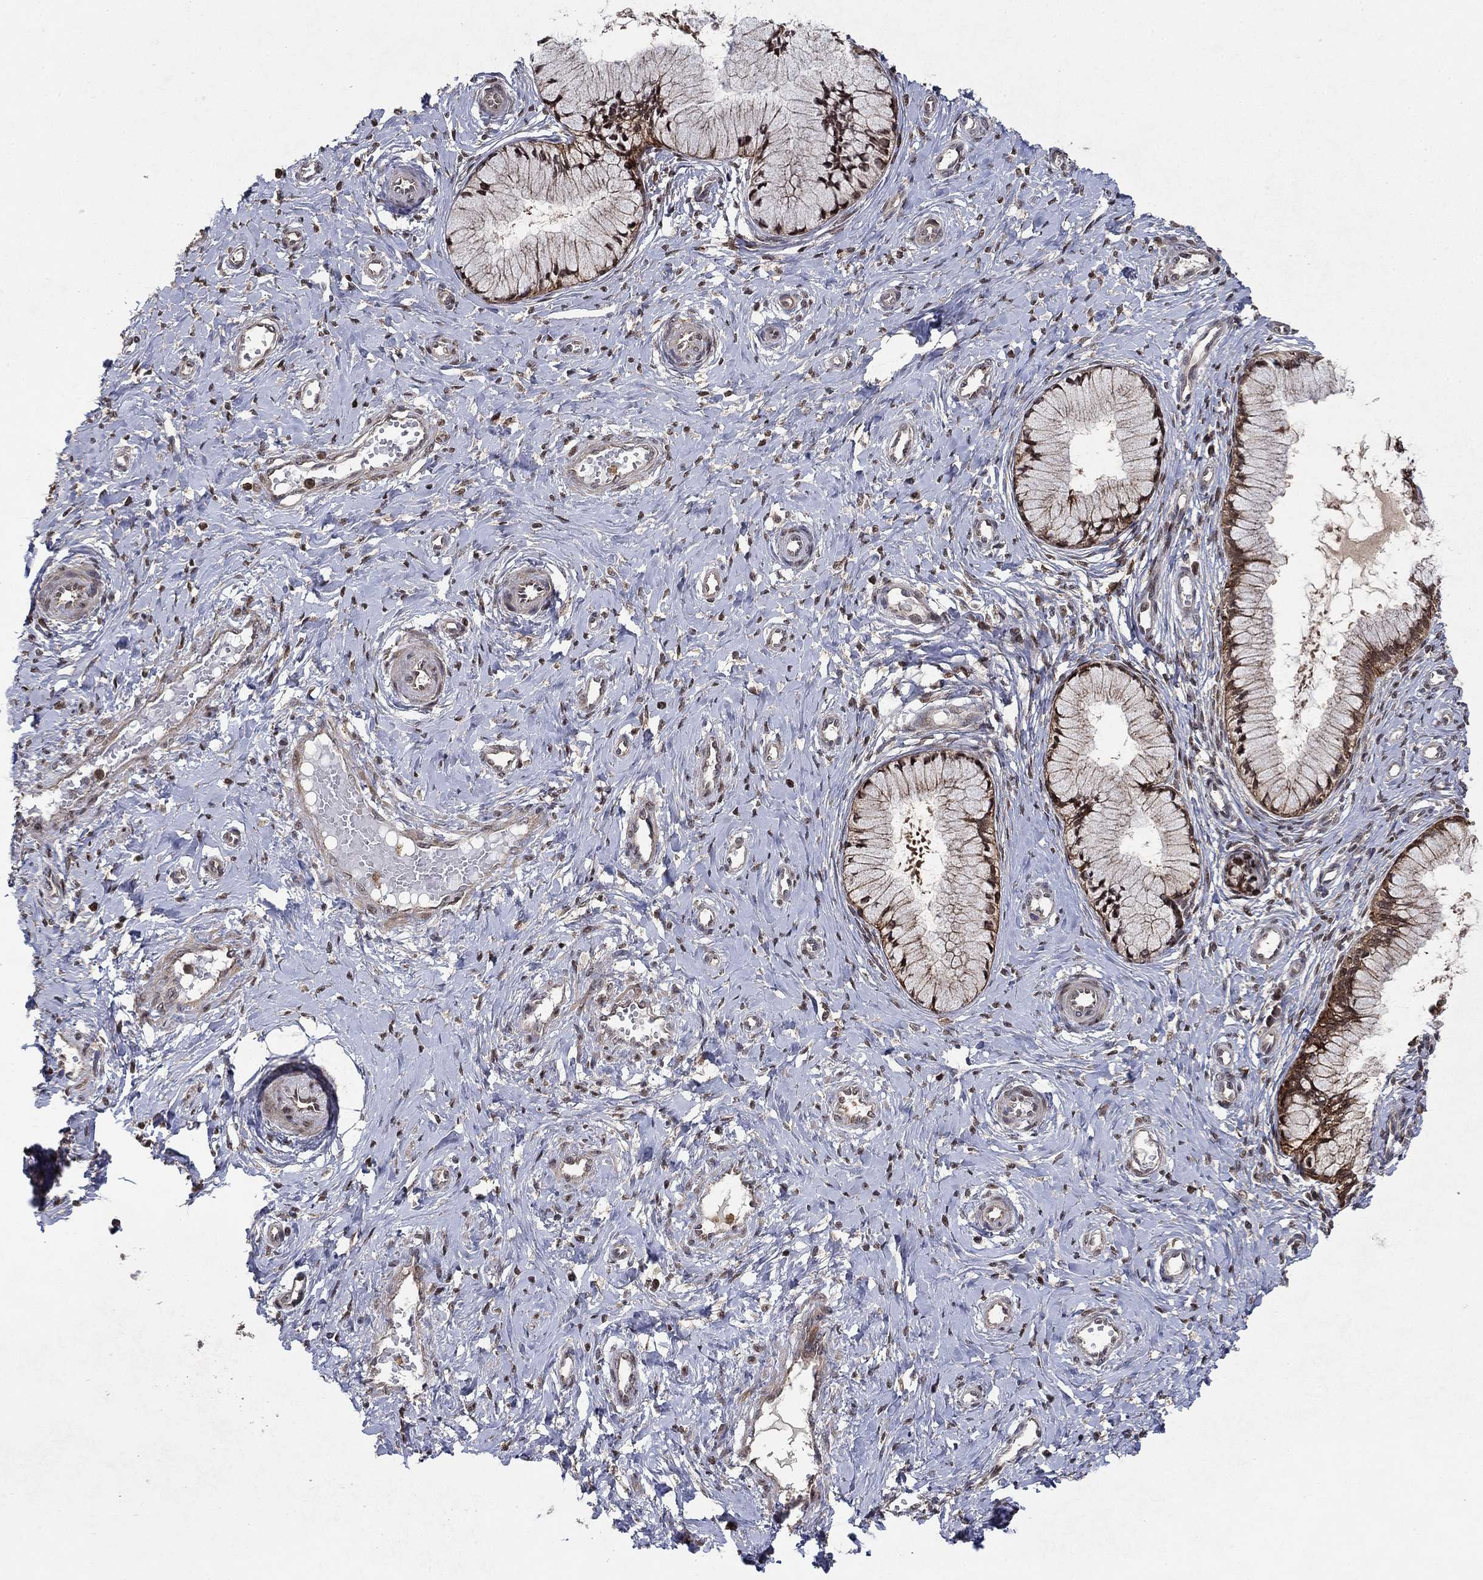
{"staining": {"intensity": "moderate", "quantity": ">75%", "location": "cytoplasmic/membranous"}, "tissue": "cervix", "cell_type": "Glandular cells", "image_type": "normal", "snomed": [{"axis": "morphology", "description": "Normal tissue, NOS"}, {"axis": "topography", "description": "Cervix"}], "caption": "Immunohistochemistry of normal cervix exhibits medium levels of moderate cytoplasmic/membranous positivity in approximately >75% of glandular cells.", "gene": "CCDC66", "patient": {"sex": "female", "age": 37}}